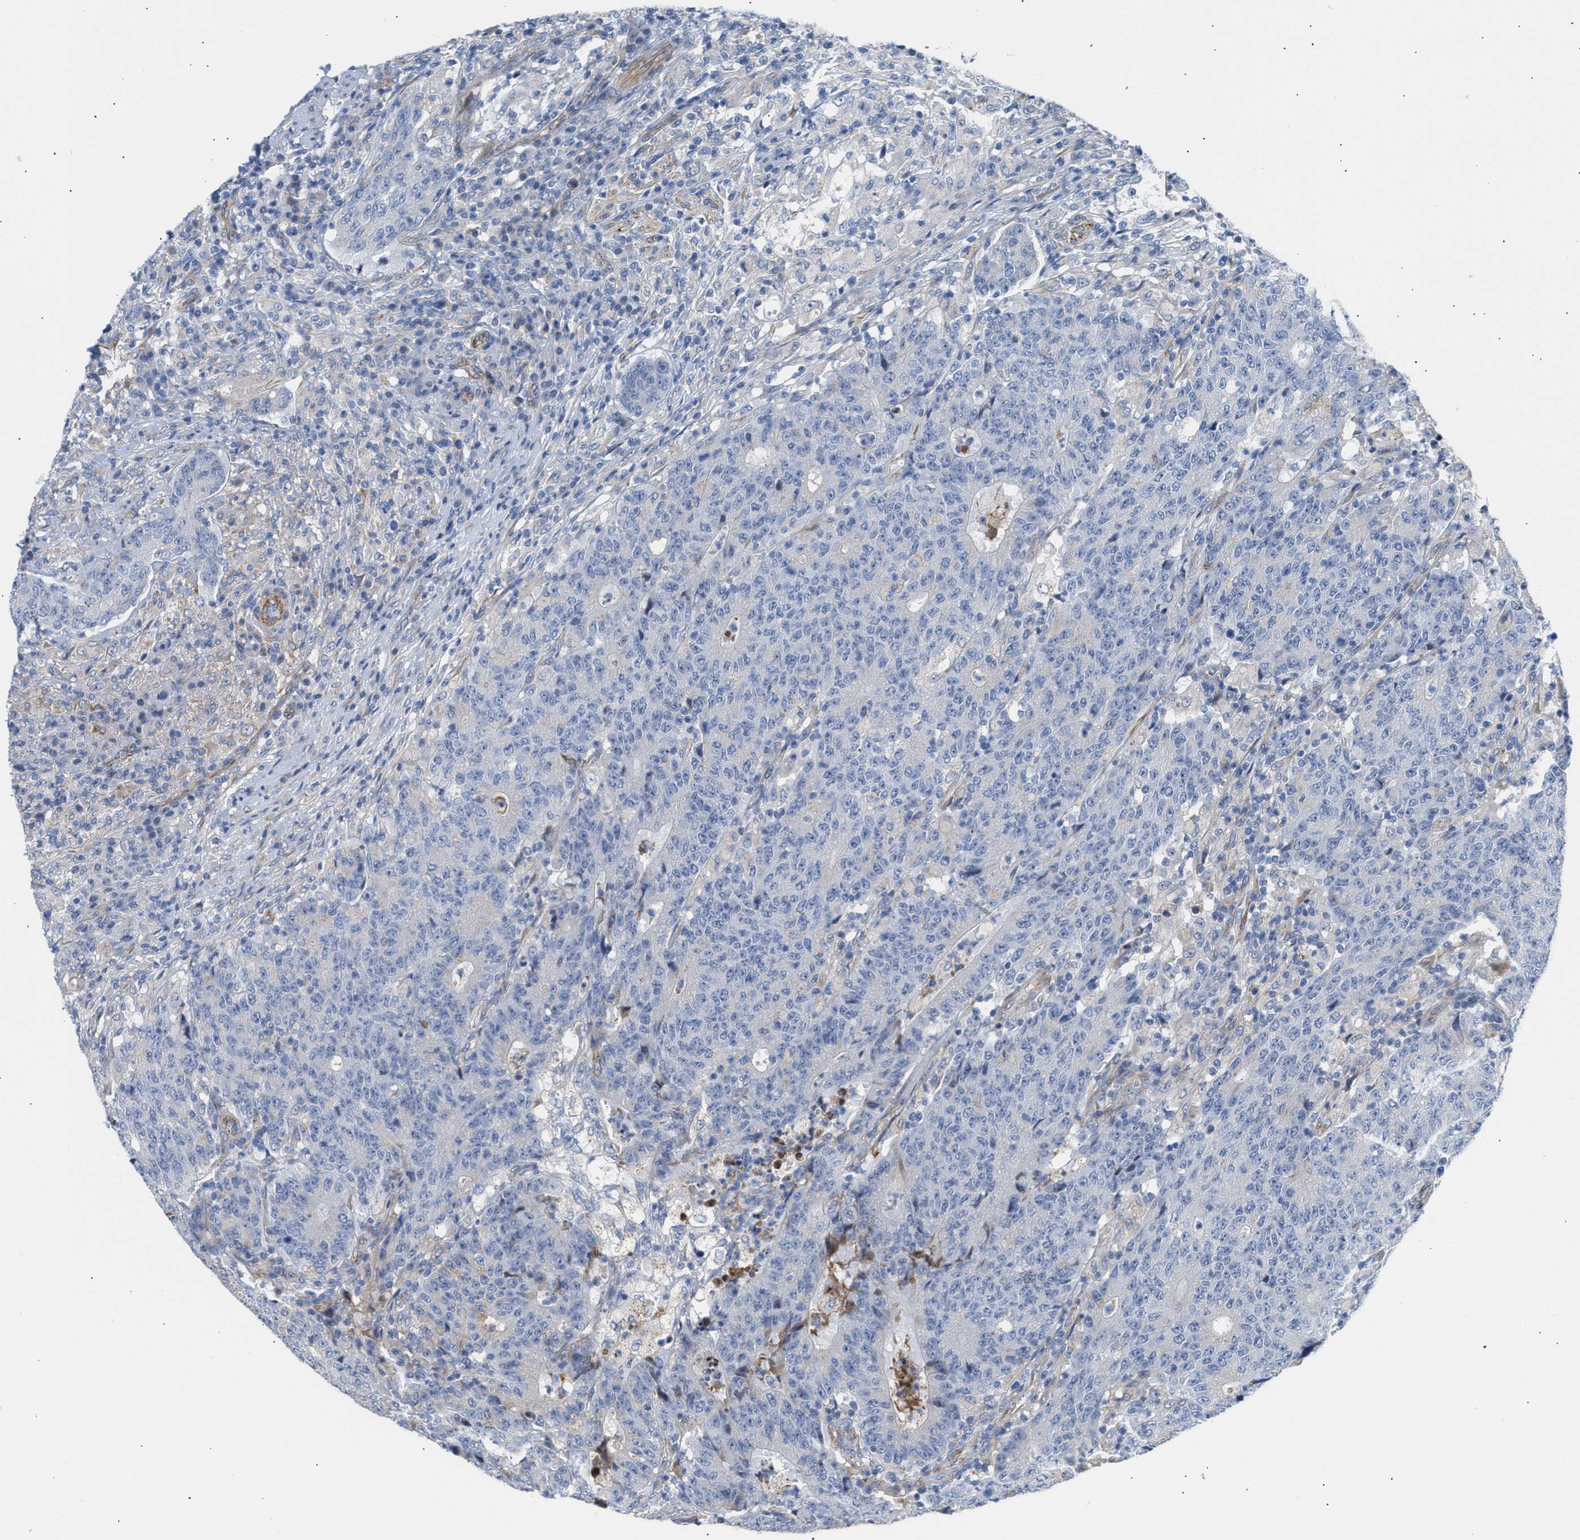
{"staining": {"intensity": "moderate", "quantity": "<25%", "location": "cytoplasmic/membranous"}, "tissue": "colorectal cancer", "cell_type": "Tumor cells", "image_type": "cancer", "snomed": [{"axis": "morphology", "description": "Normal tissue, NOS"}, {"axis": "morphology", "description": "Adenocarcinoma, NOS"}, {"axis": "topography", "description": "Colon"}], "caption": "About <25% of tumor cells in human adenocarcinoma (colorectal) exhibit moderate cytoplasmic/membranous protein positivity as visualized by brown immunohistochemical staining.", "gene": "TFPI", "patient": {"sex": "female", "age": 75}}